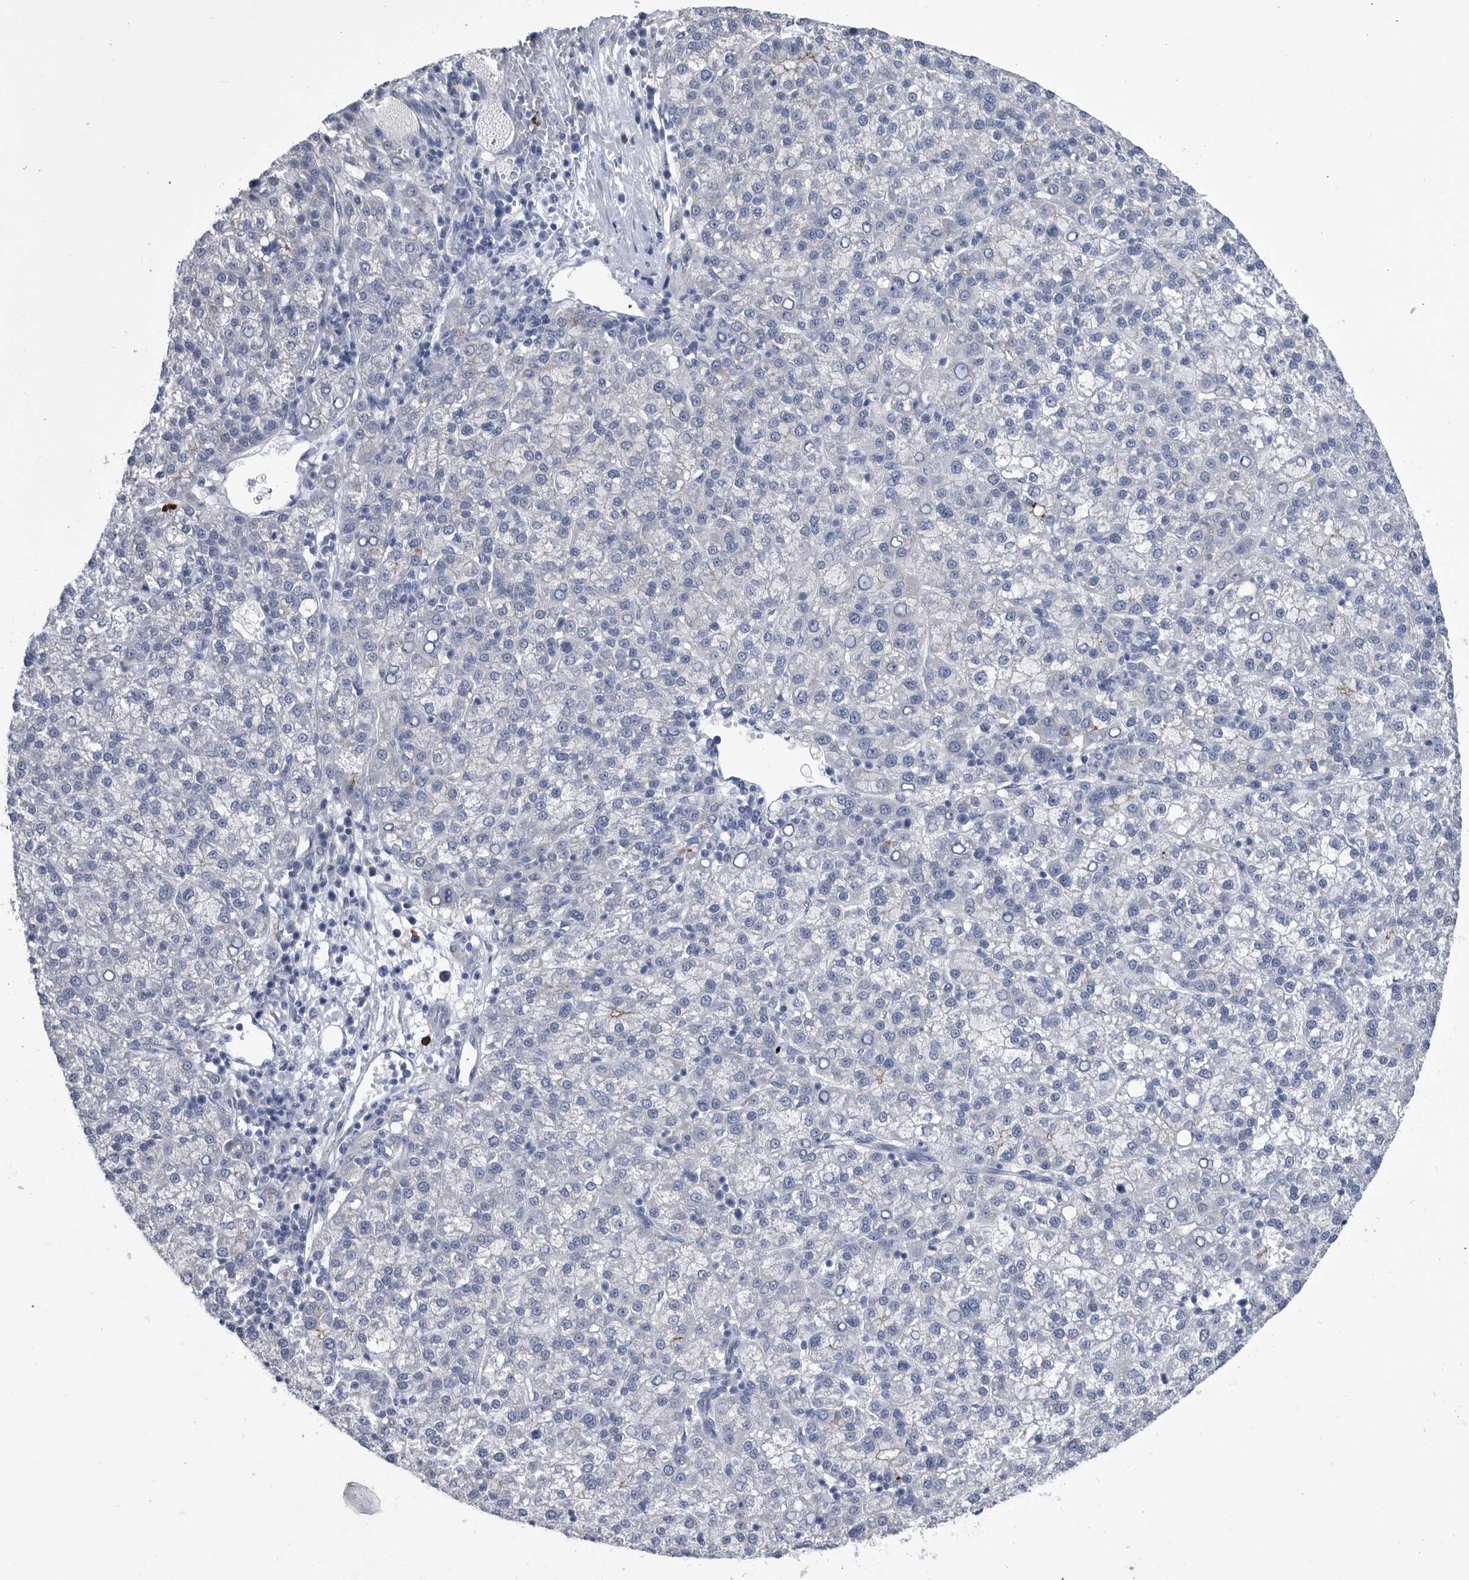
{"staining": {"intensity": "negative", "quantity": "none", "location": "none"}, "tissue": "liver cancer", "cell_type": "Tumor cells", "image_type": "cancer", "snomed": [{"axis": "morphology", "description": "Carcinoma, Hepatocellular, NOS"}, {"axis": "topography", "description": "Liver"}], "caption": "A high-resolution photomicrograph shows IHC staining of liver hepatocellular carcinoma, which displays no significant expression in tumor cells.", "gene": "BTBD6", "patient": {"sex": "female", "age": 58}}